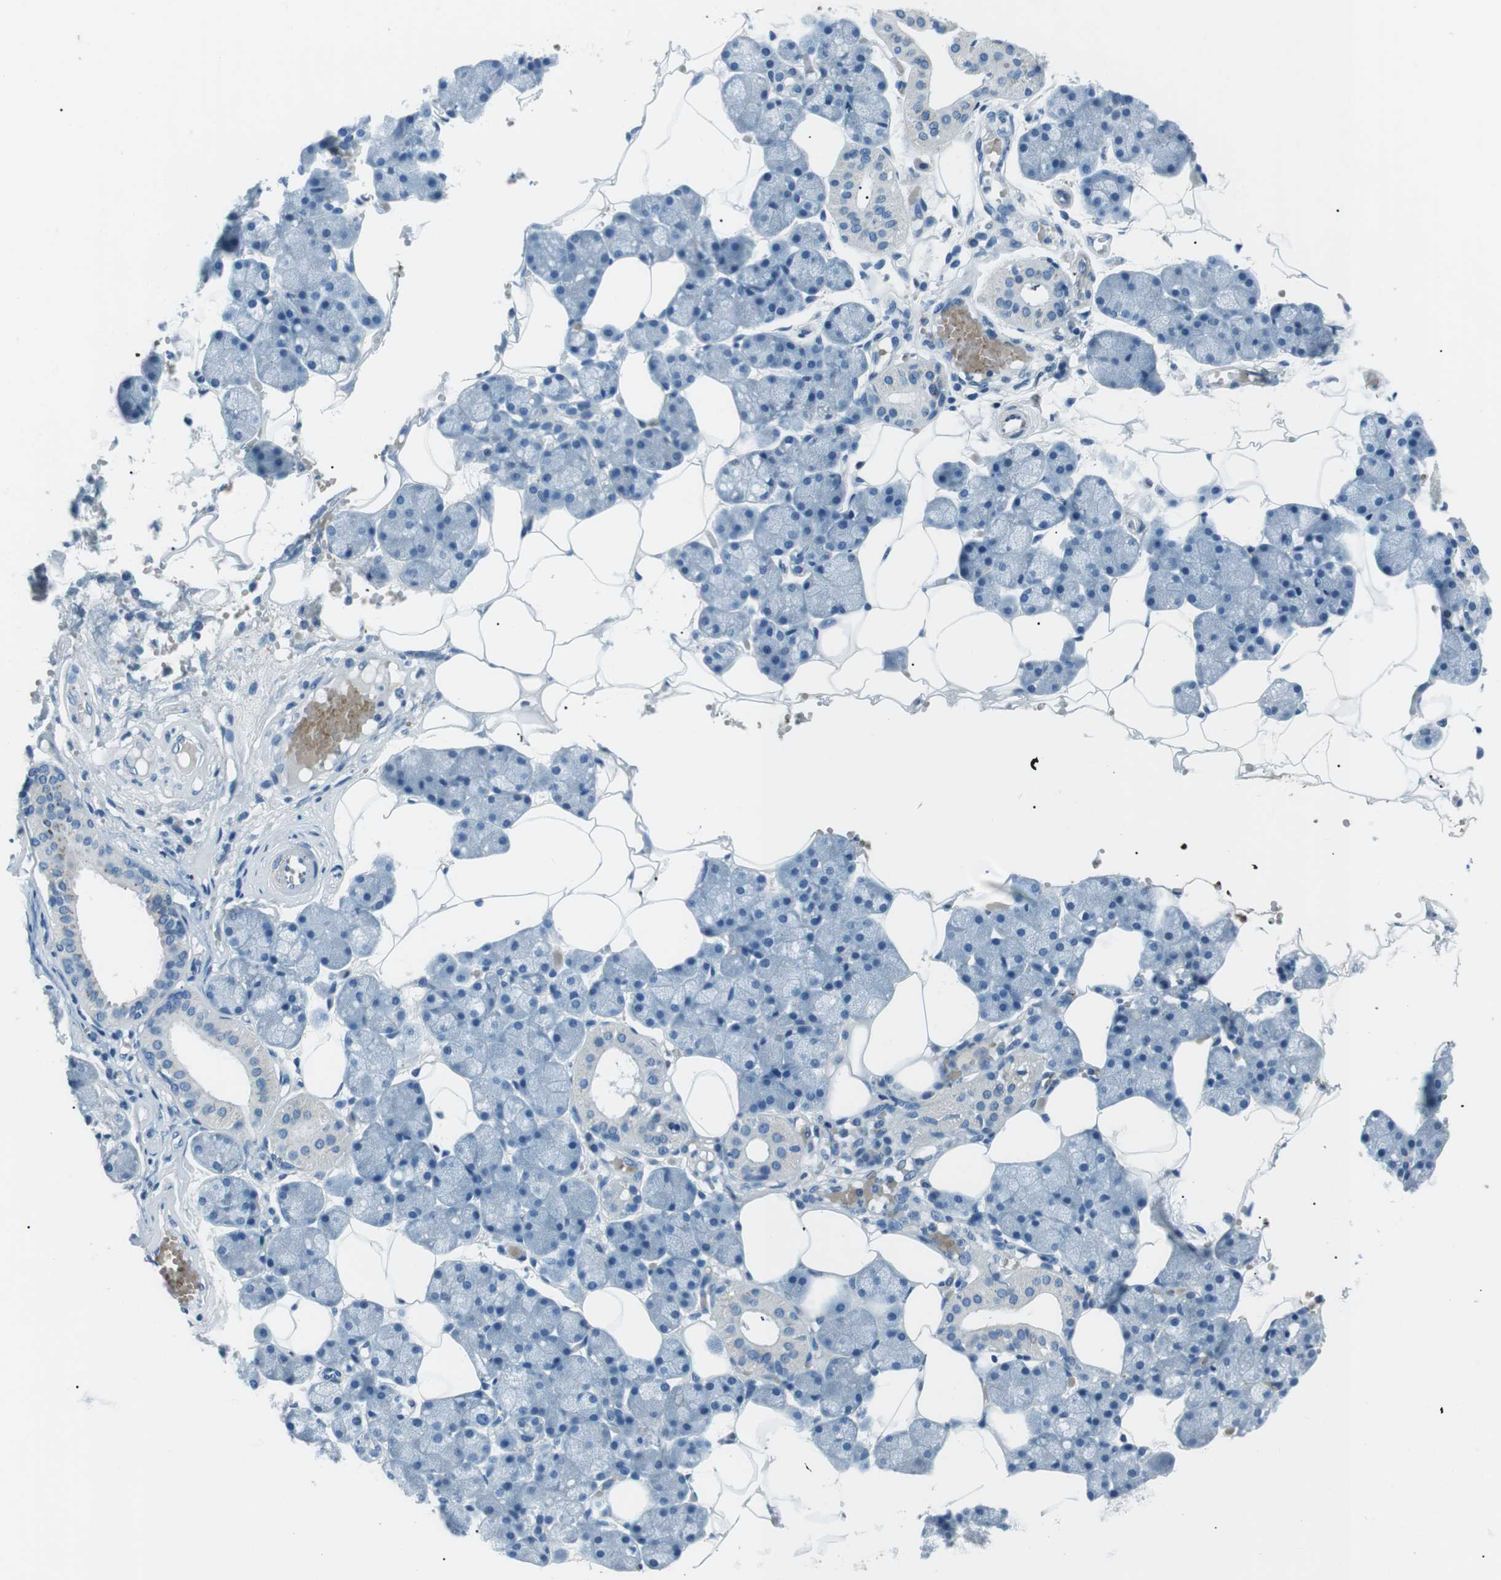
{"staining": {"intensity": "moderate", "quantity": "<25%", "location": "cytoplasmic/membranous"}, "tissue": "salivary gland", "cell_type": "Glandular cells", "image_type": "normal", "snomed": [{"axis": "morphology", "description": "Normal tissue, NOS"}, {"axis": "topography", "description": "Salivary gland"}], "caption": "Moderate cytoplasmic/membranous positivity is present in approximately <25% of glandular cells in normal salivary gland.", "gene": "ST6GAL1", "patient": {"sex": "male", "age": 62}}